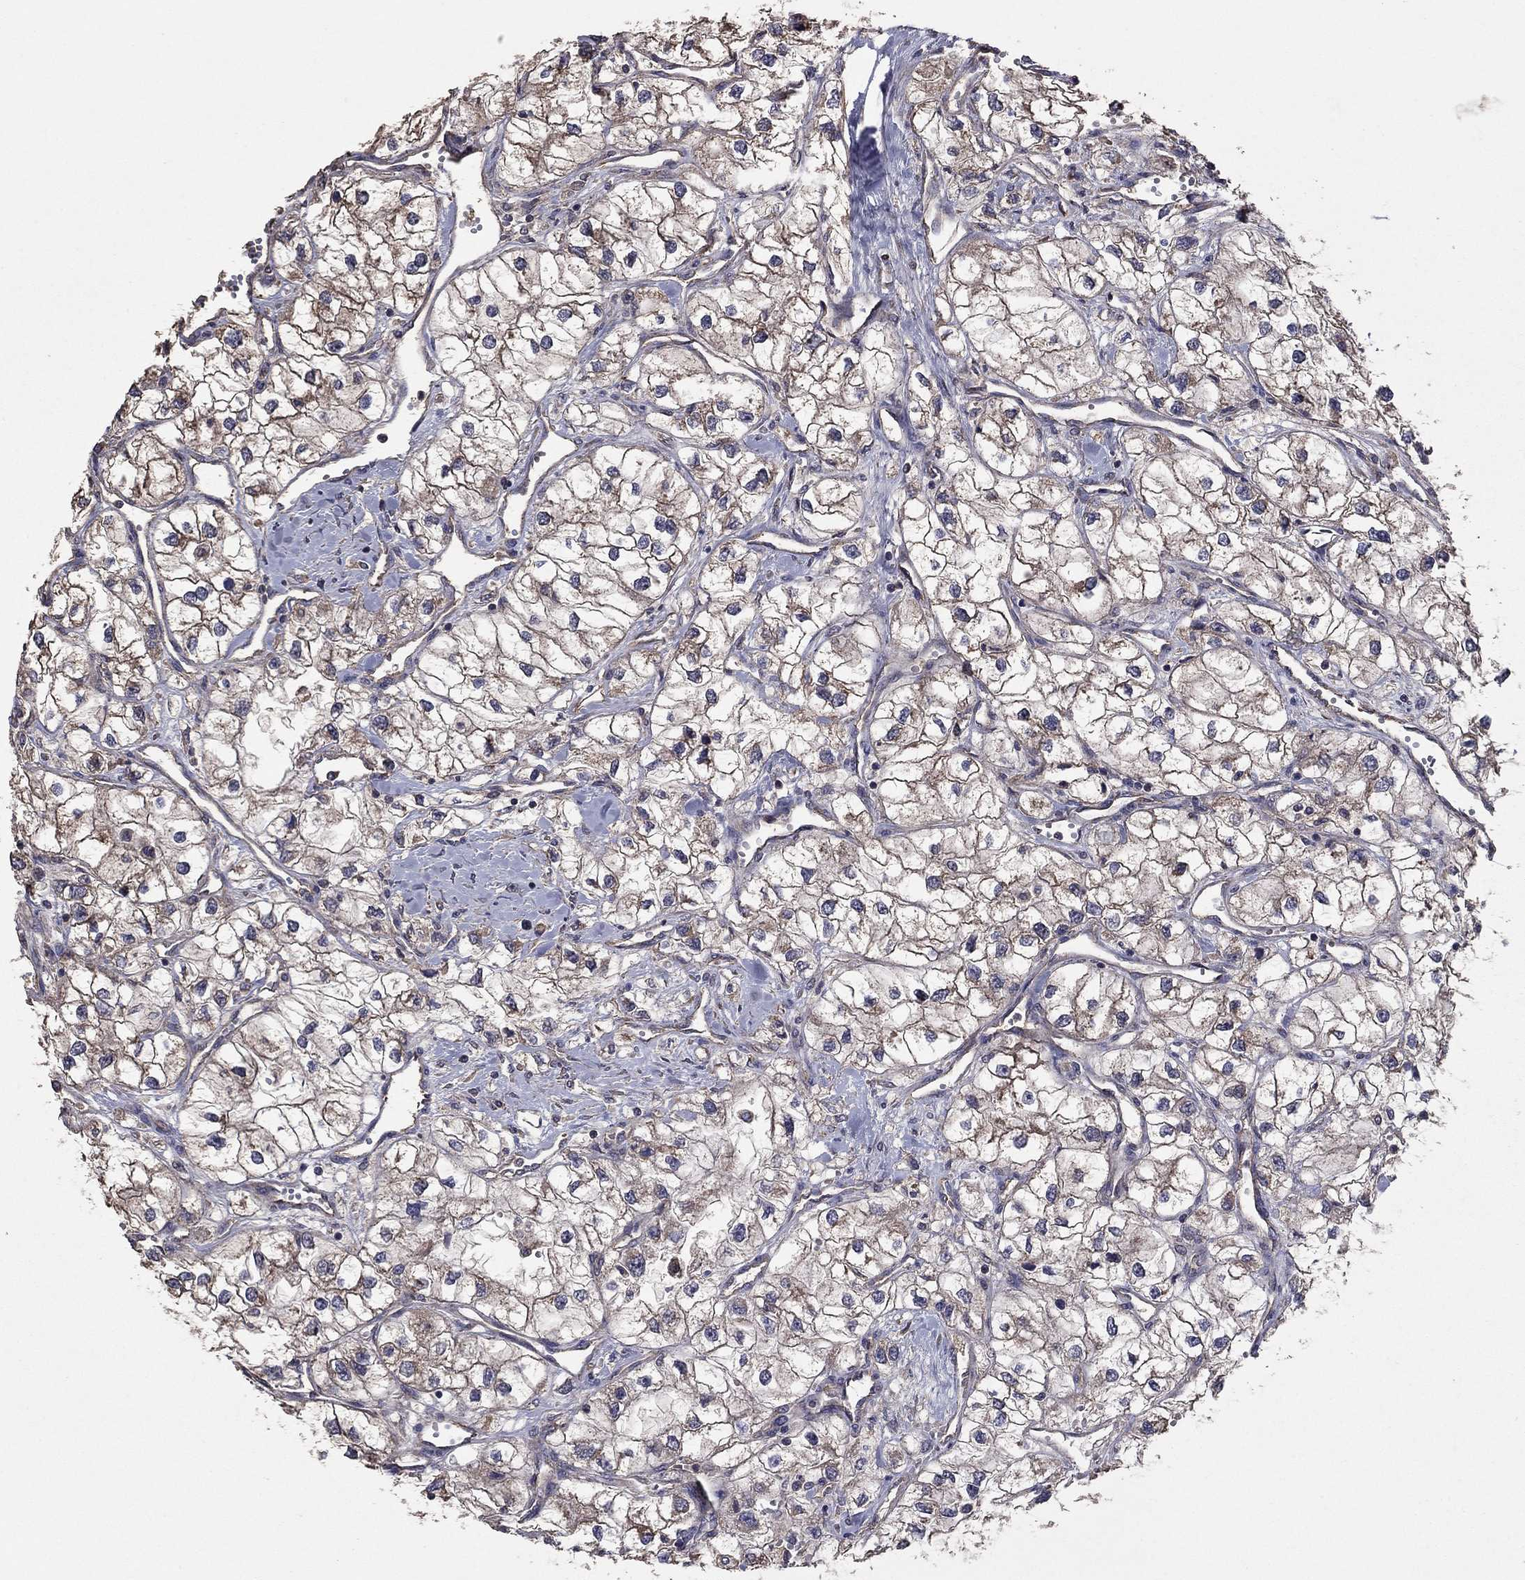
{"staining": {"intensity": "moderate", "quantity": ">75%", "location": "cytoplasmic/membranous"}, "tissue": "renal cancer", "cell_type": "Tumor cells", "image_type": "cancer", "snomed": [{"axis": "morphology", "description": "Adenocarcinoma, NOS"}, {"axis": "topography", "description": "Kidney"}], "caption": "Moderate cytoplasmic/membranous staining is present in about >75% of tumor cells in renal cancer (adenocarcinoma).", "gene": "FLT4", "patient": {"sex": "male", "age": 59}}